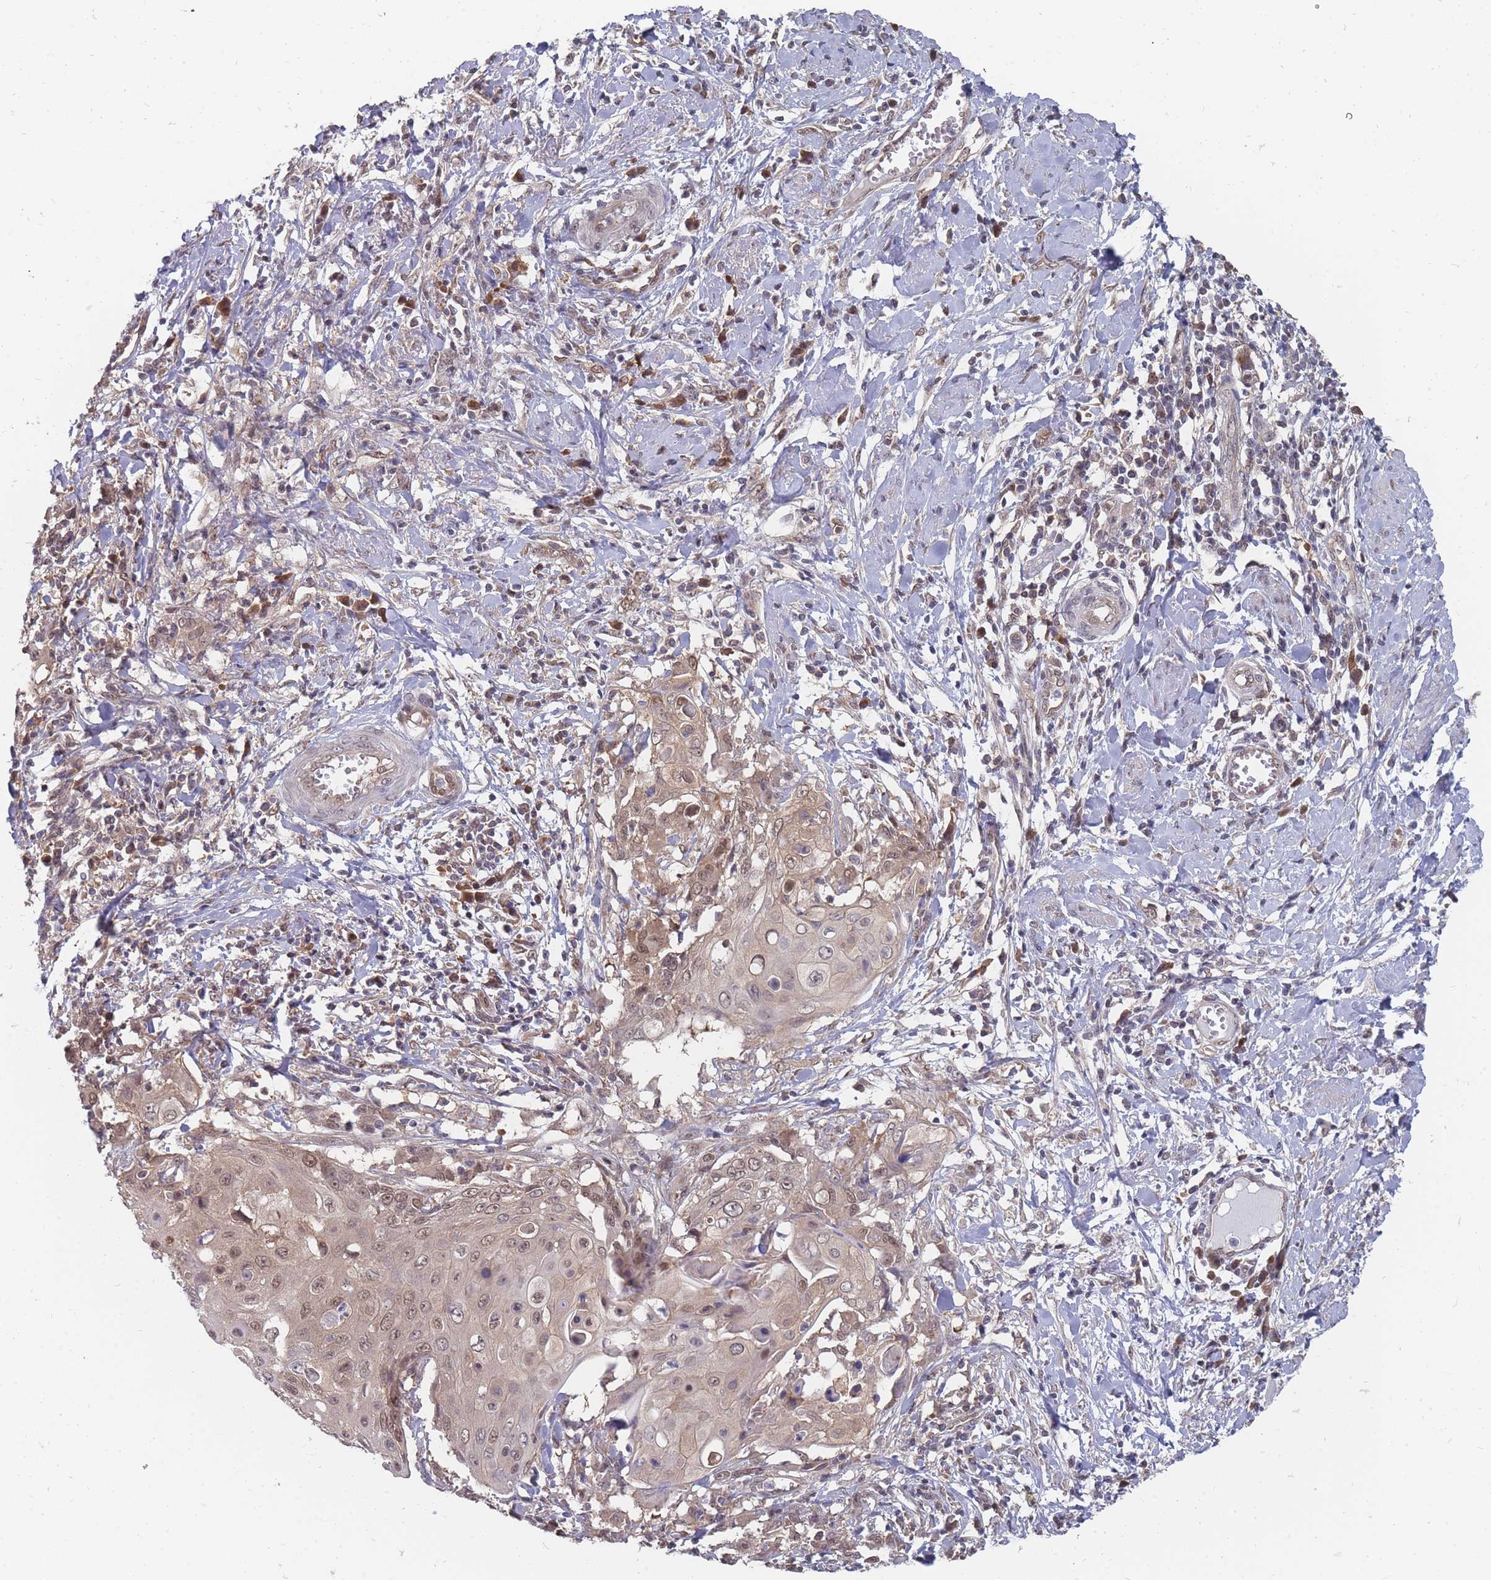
{"staining": {"intensity": "weak", "quantity": ">75%", "location": "cytoplasmic/membranous,nuclear"}, "tissue": "cervical cancer", "cell_type": "Tumor cells", "image_type": "cancer", "snomed": [{"axis": "morphology", "description": "Squamous cell carcinoma, NOS"}, {"axis": "topography", "description": "Cervix"}], "caption": "Cervical cancer (squamous cell carcinoma) stained for a protein (brown) shows weak cytoplasmic/membranous and nuclear positive positivity in about >75% of tumor cells.", "gene": "NKD1", "patient": {"sex": "female", "age": 39}}